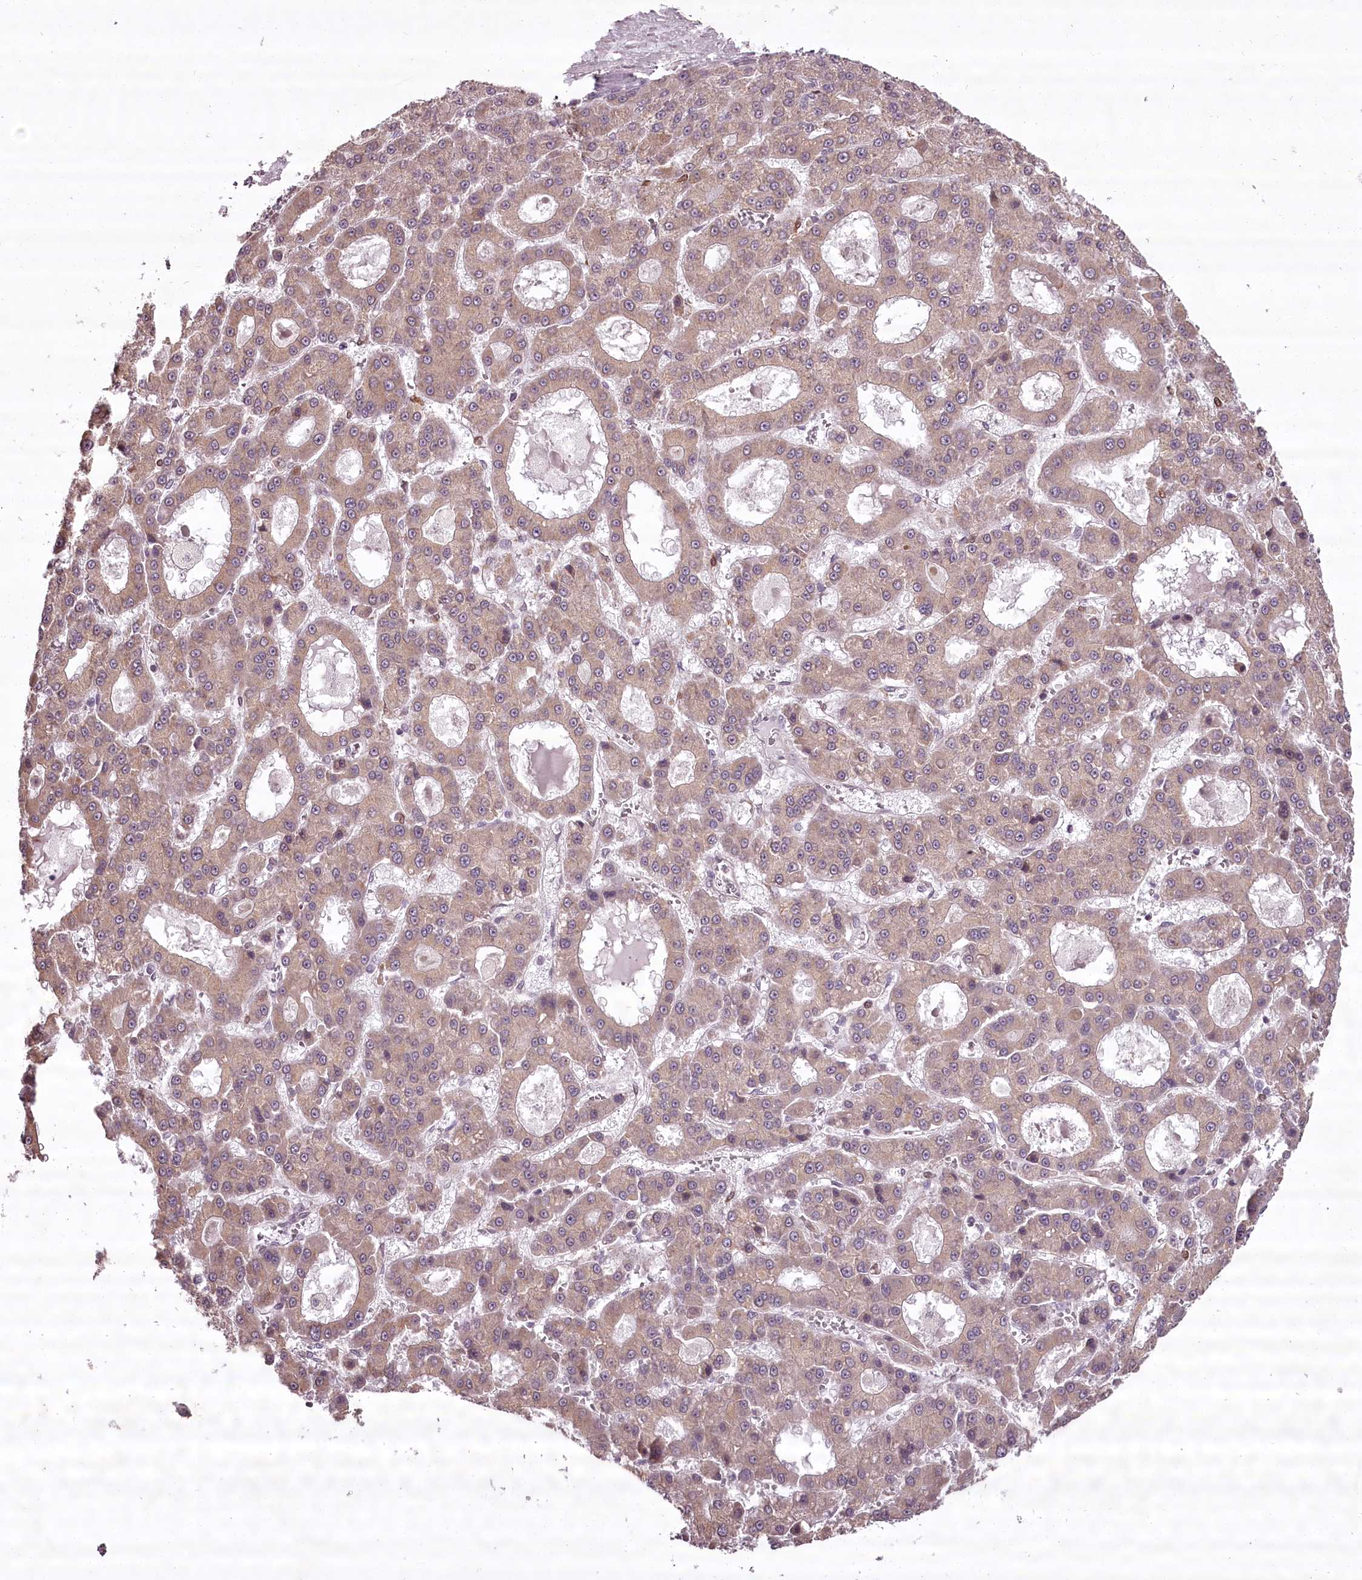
{"staining": {"intensity": "weak", "quantity": "<25%", "location": "cytoplasmic/membranous"}, "tissue": "liver cancer", "cell_type": "Tumor cells", "image_type": "cancer", "snomed": [{"axis": "morphology", "description": "Carcinoma, Hepatocellular, NOS"}, {"axis": "topography", "description": "Liver"}], "caption": "A micrograph of hepatocellular carcinoma (liver) stained for a protein displays no brown staining in tumor cells.", "gene": "CCDC92", "patient": {"sex": "male", "age": 70}}